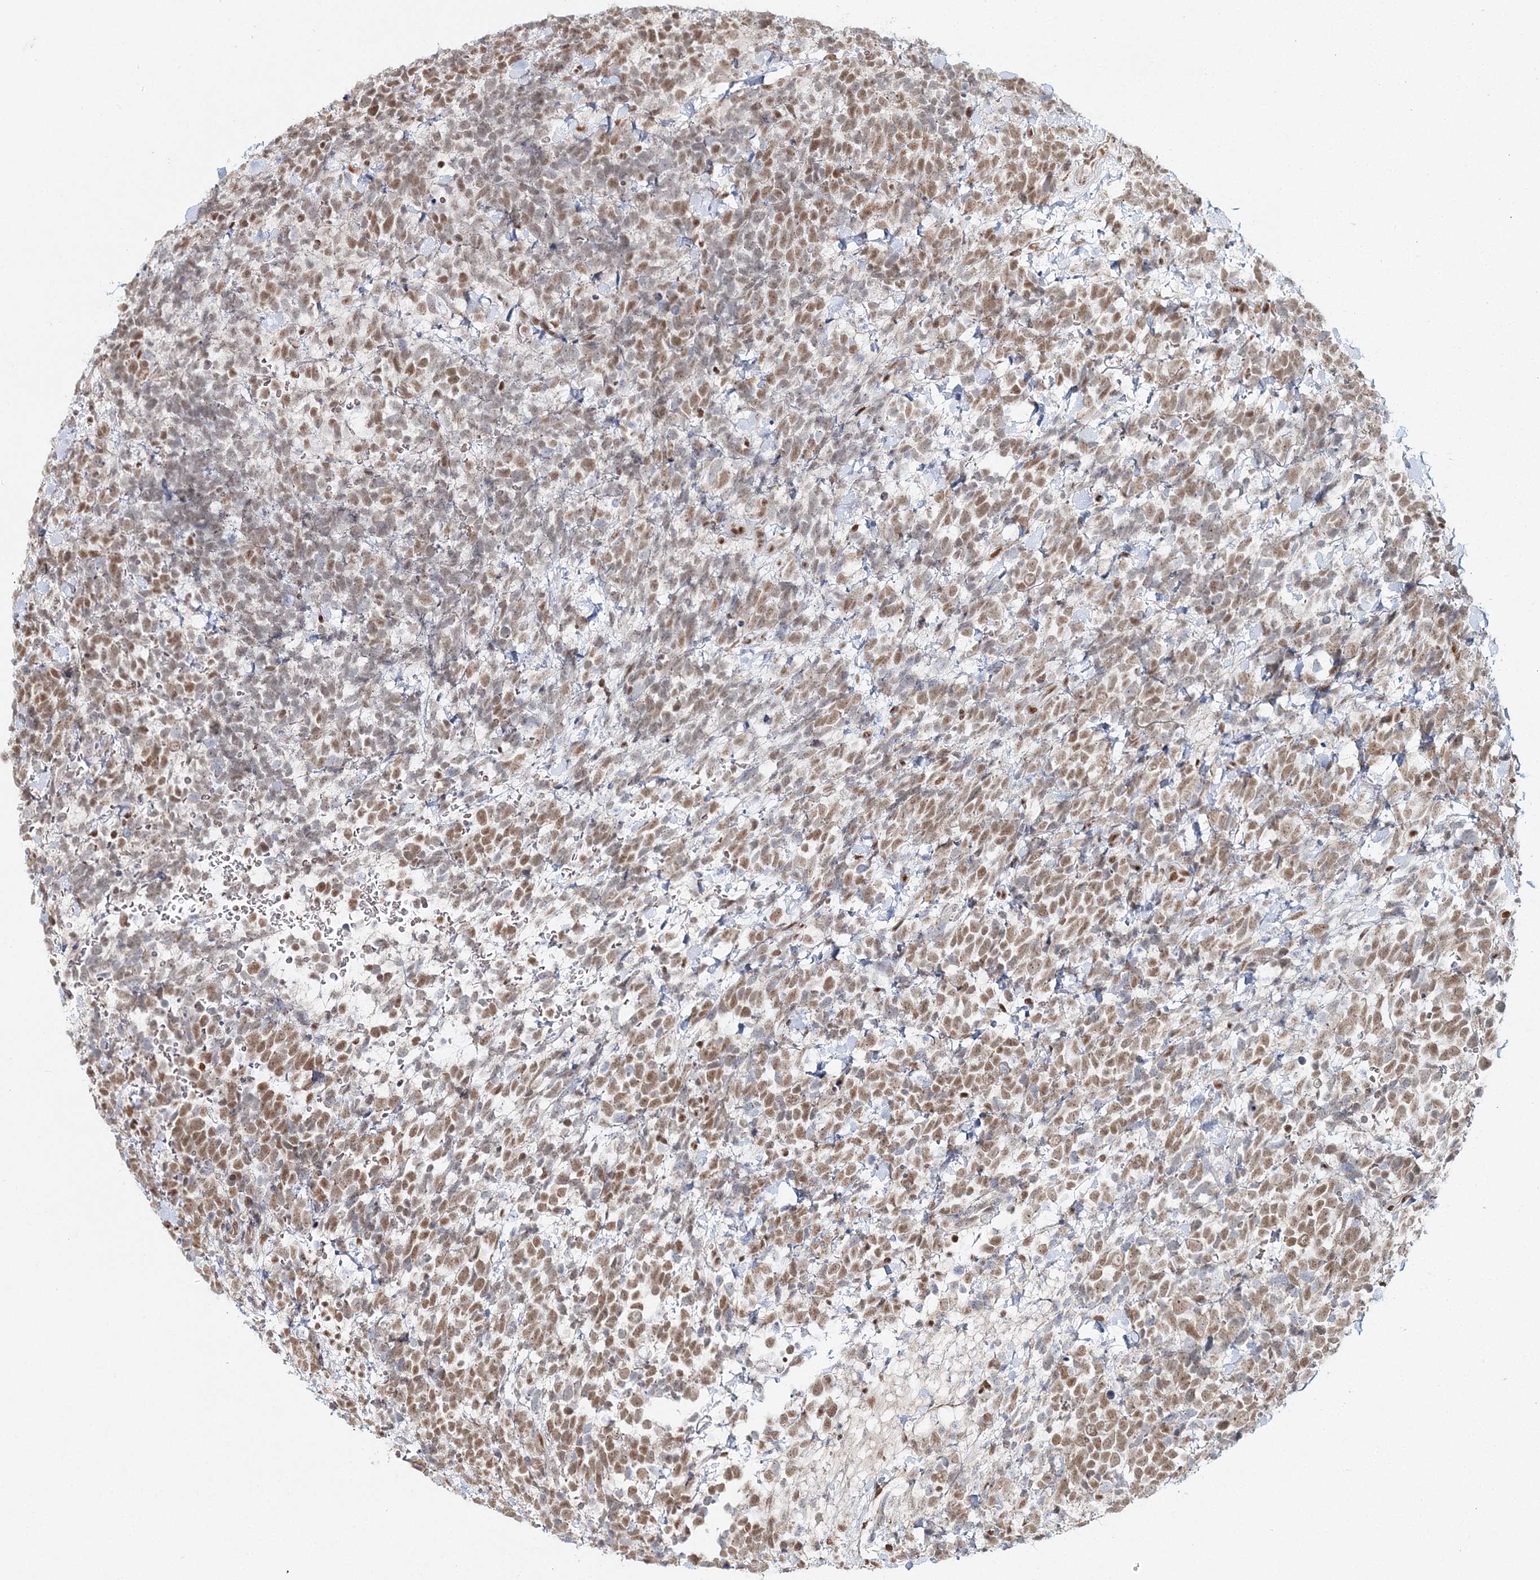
{"staining": {"intensity": "moderate", "quantity": ">75%", "location": "nuclear"}, "tissue": "urothelial cancer", "cell_type": "Tumor cells", "image_type": "cancer", "snomed": [{"axis": "morphology", "description": "Urothelial carcinoma, High grade"}, {"axis": "topography", "description": "Urinary bladder"}], "caption": "Urothelial cancer was stained to show a protein in brown. There is medium levels of moderate nuclear expression in approximately >75% of tumor cells.", "gene": "QRICH1", "patient": {"sex": "female", "age": 82}}